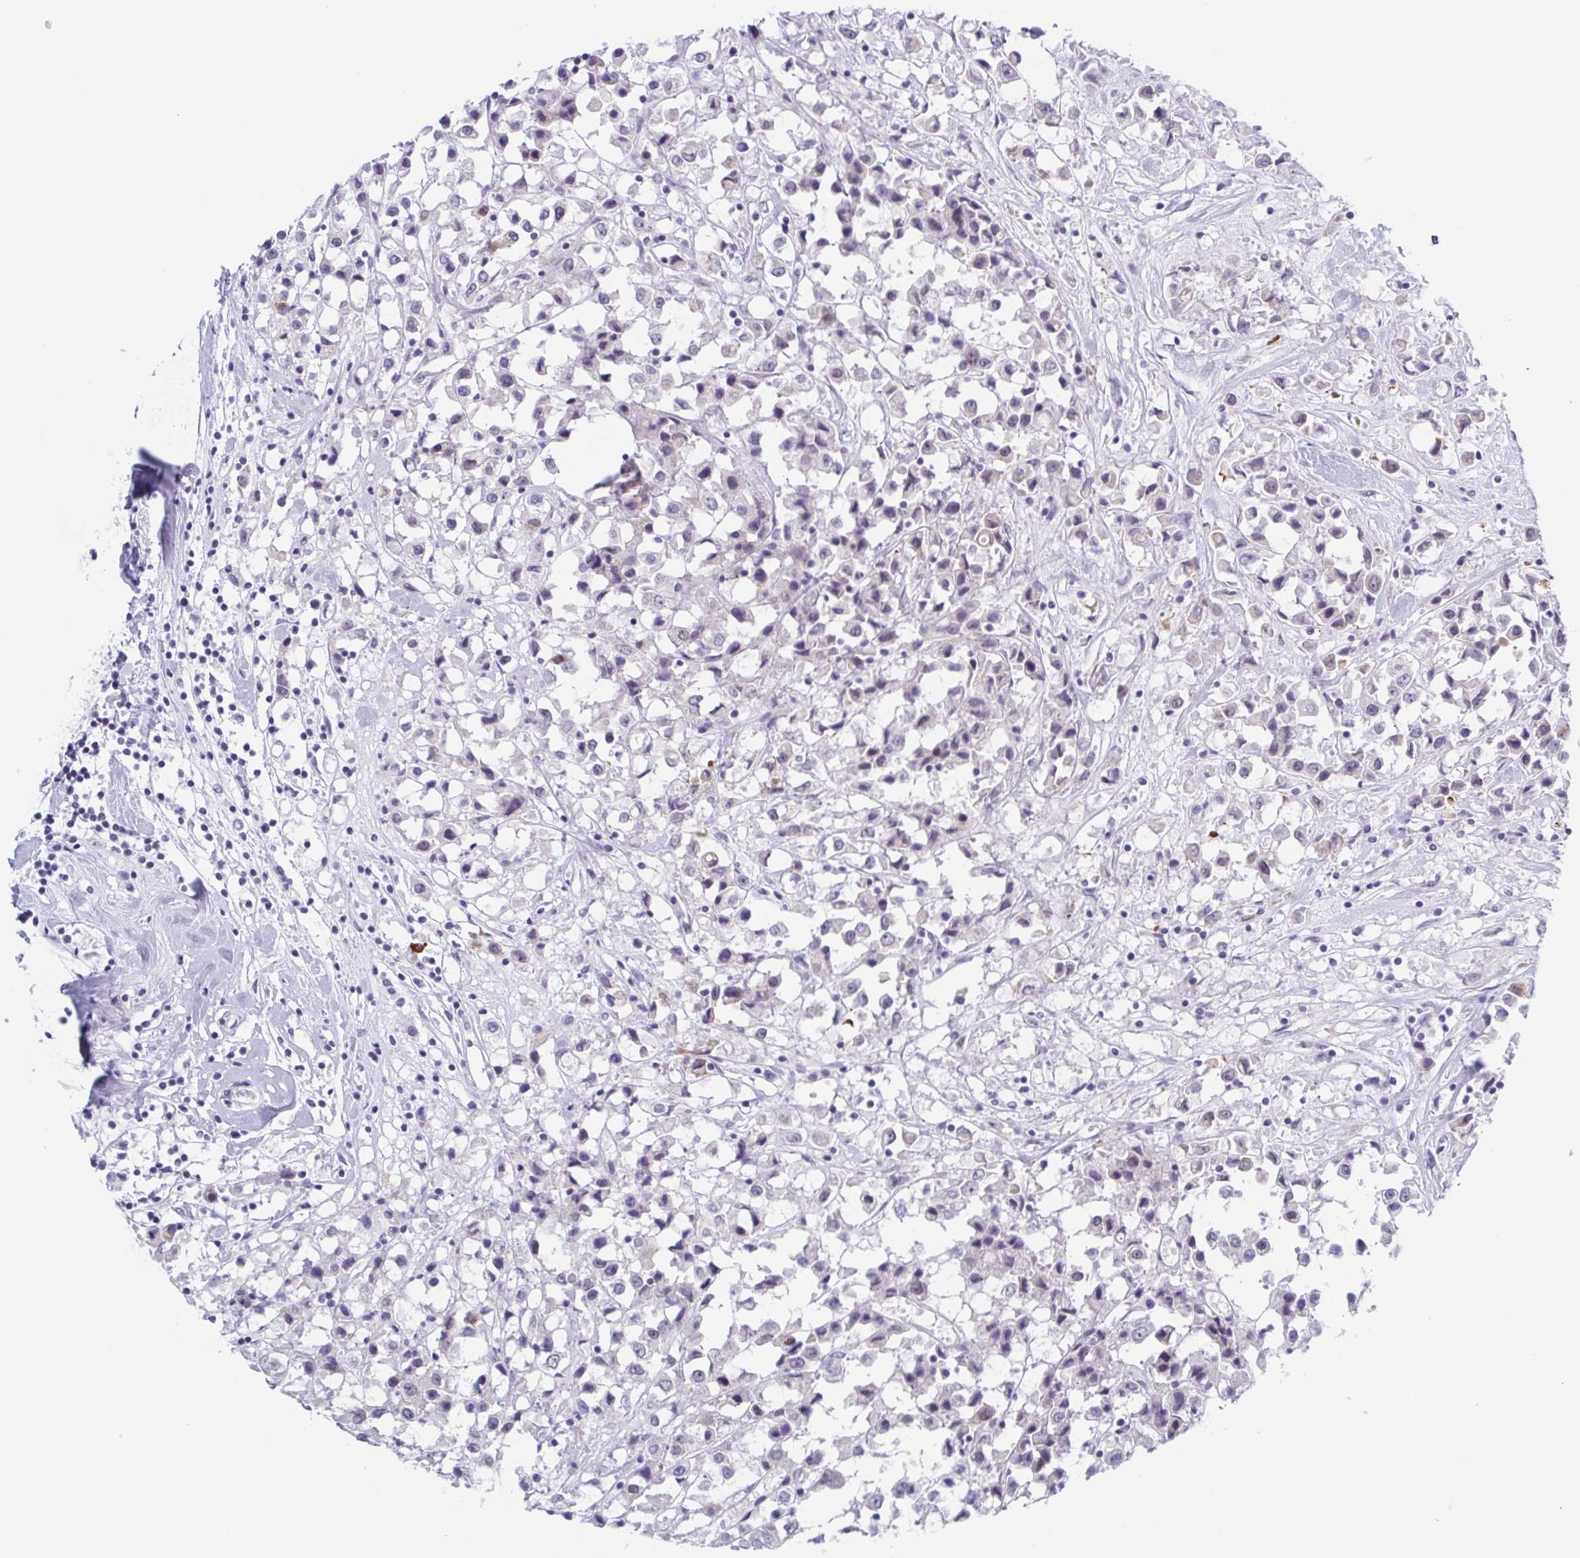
{"staining": {"intensity": "negative", "quantity": "none", "location": "none"}, "tissue": "breast cancer", "cell_type": "Tumor cells", "image_type": "cancer", "snomed": [{"axis": "morphology", "description": "Duct carcinoma"}, {"axis": "topography", "description": "Breast"}], "caption": "An immunohistochemistry image of intraductal carcinoma (breast) is shown. There is no staining in tumor cells of intraductal carcinoma (breast). Brightfield microscopy of immunohistochemistry (IHC) stained with DAB (brown) and hematoxylin (blue), captured at high magnification.", "gene": "ZFP64", "patient": {"sex": "female", "age": 61}}